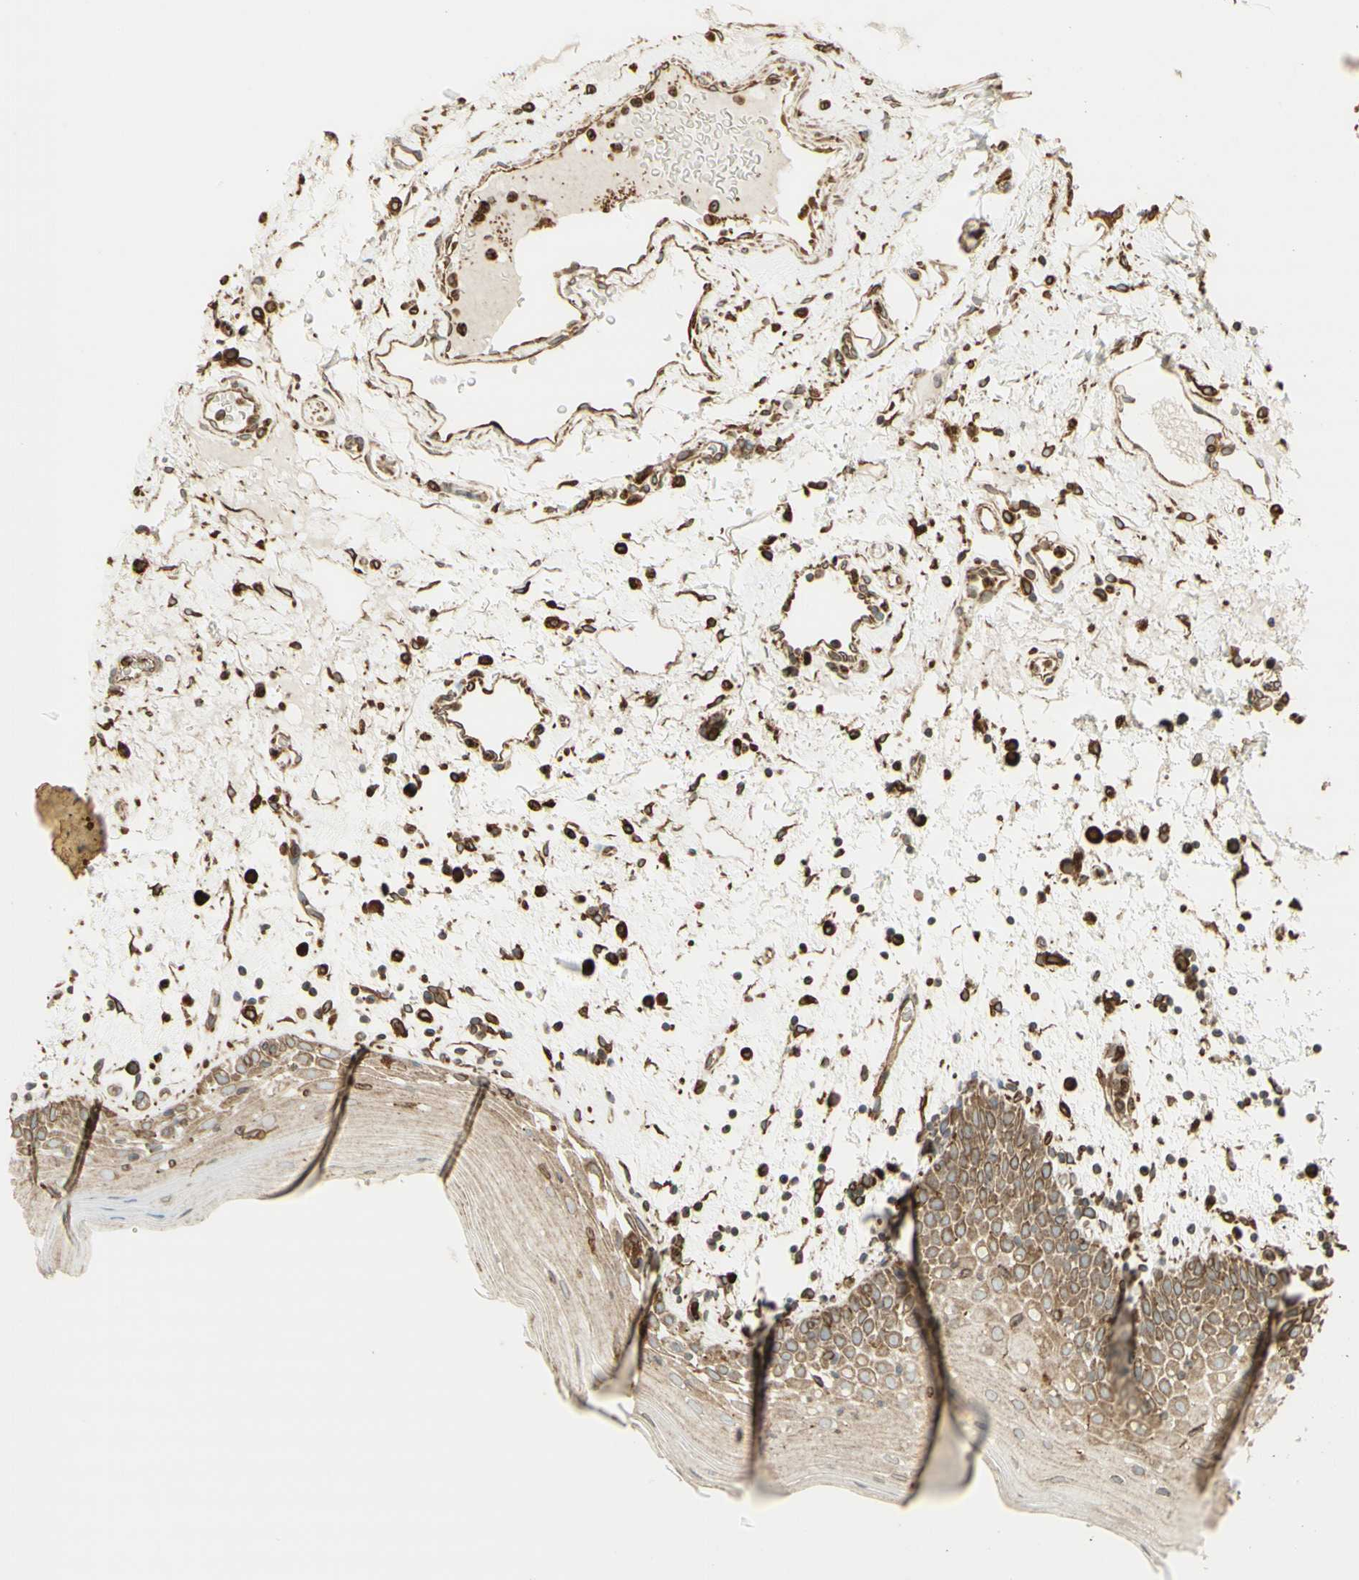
{"staining": {"intensity": "weak", "quantity": "25%-75%", "location": "cytoplasmic/membranous"}, "tissue": "oral mucosa", "cell_type": "Squamous epithelial cells", "image_type": "normal", "snomed": [{"axis": "morphology", "description": "Normal tissue, NOS"}, {"axis": "morphology", "description": "Squamous cell carcinoma, NOS"}, {"axis": "topography", "description": "Skeletal muscle"}, {"axis": "topography", "description": "Oral tissue"}], "caption": "A micrograph of oral mucosa stained for a protein exhibits weak cytoplasmic/membranous brown staining in squamous epithelial cells.", "gene": "CANX", "patient": {"sex": "male", "age": 71}}